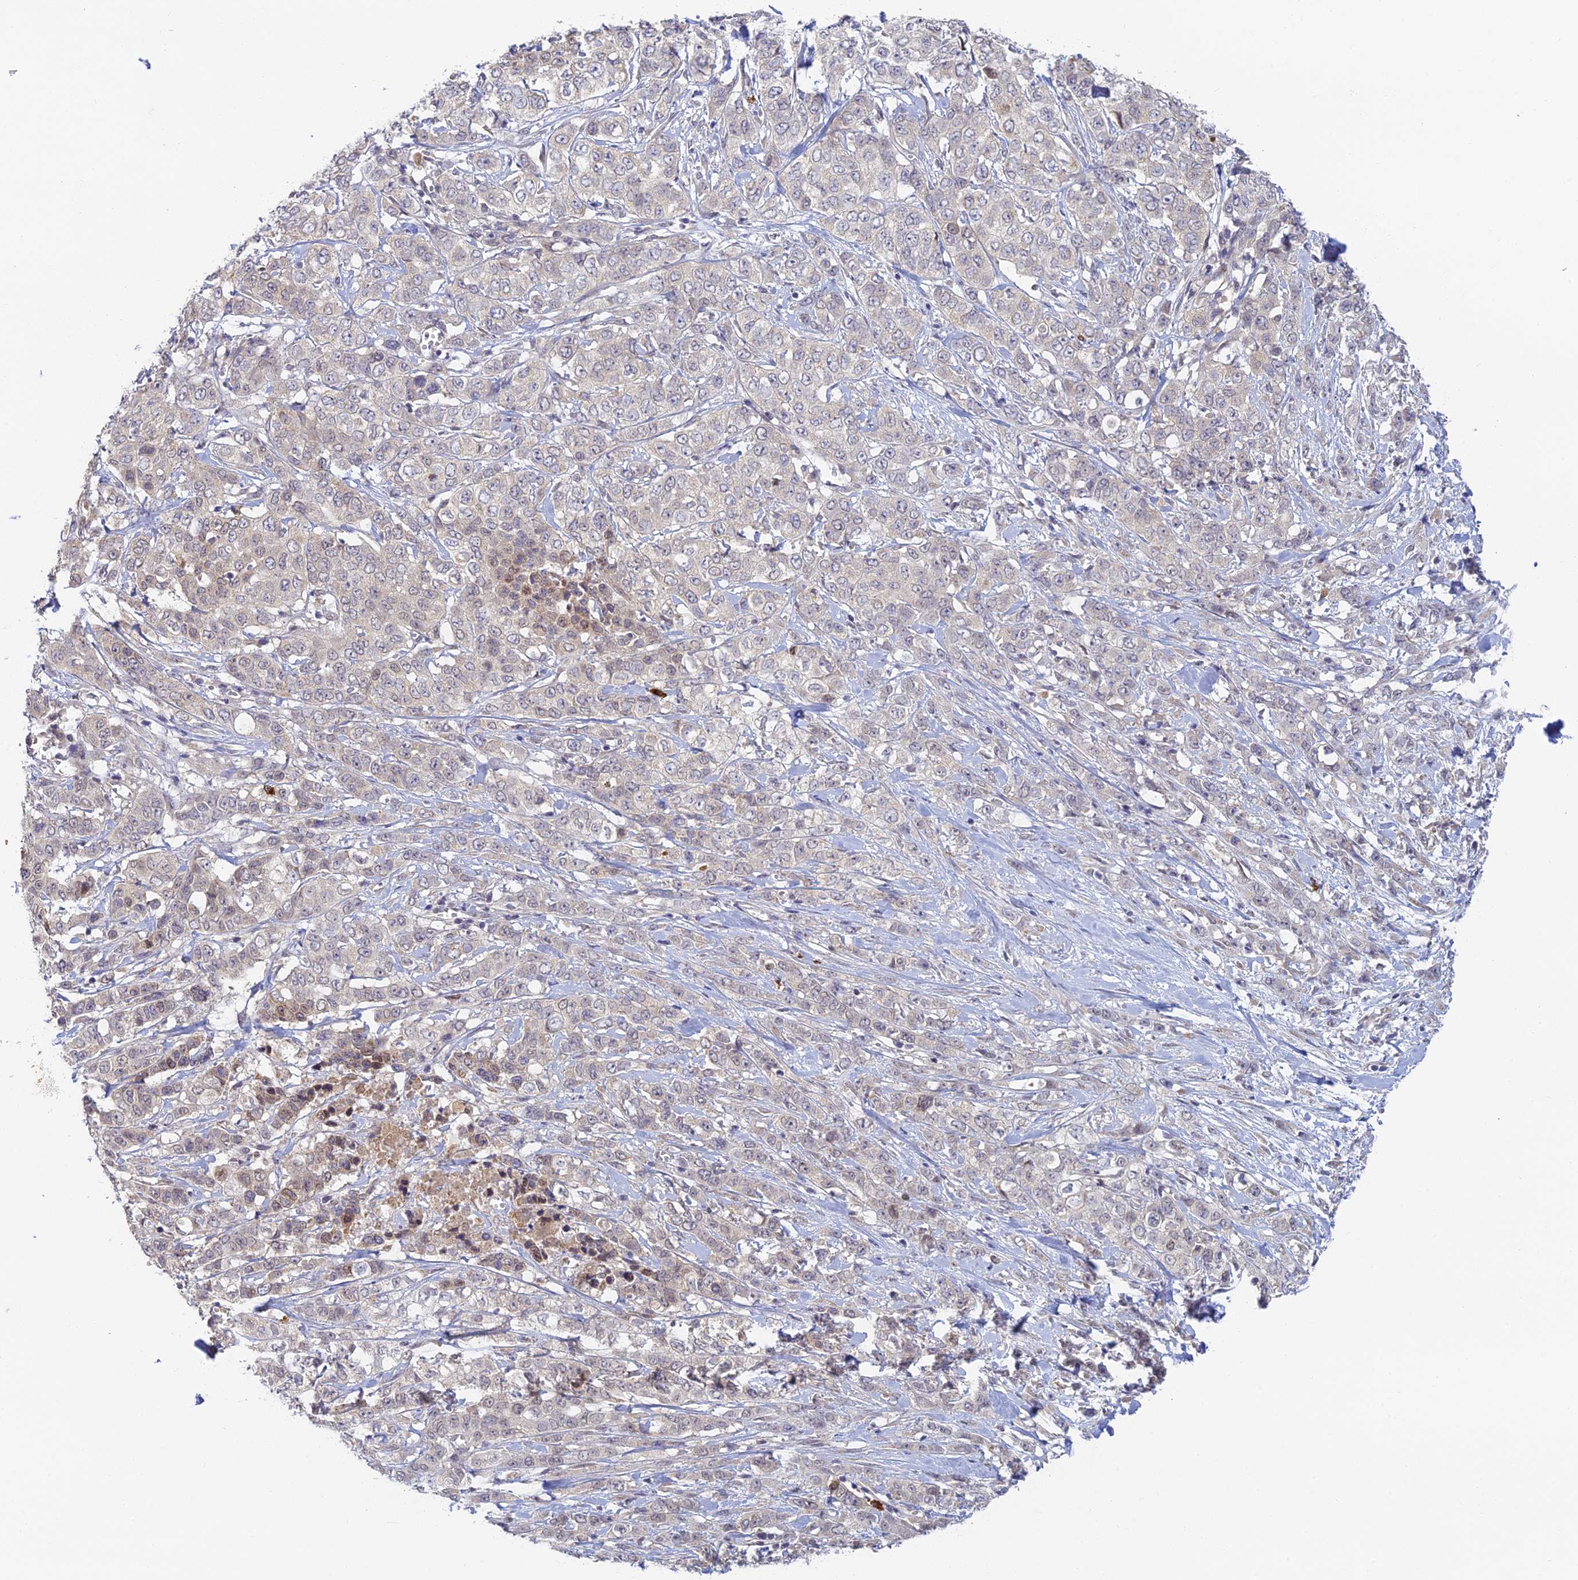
{"staining": {"intensity": "negative", "quantity": "none", "location": "none"}, "tissue": "stomach cancer", "cell_type": "Tumor cells", "image_type": "cancer", "snomed": [{"axis": "morphology", "description": "Adenocarcinoma, NOS"}, {"axis": "topography", "description": "Stomach, upper"}], "caption": "Immunohistochemistry of stomach cancer exhibits no expression in tumor cells.", "gene": "SKIC8", "patient": {"sex": "male", "age": 62}}